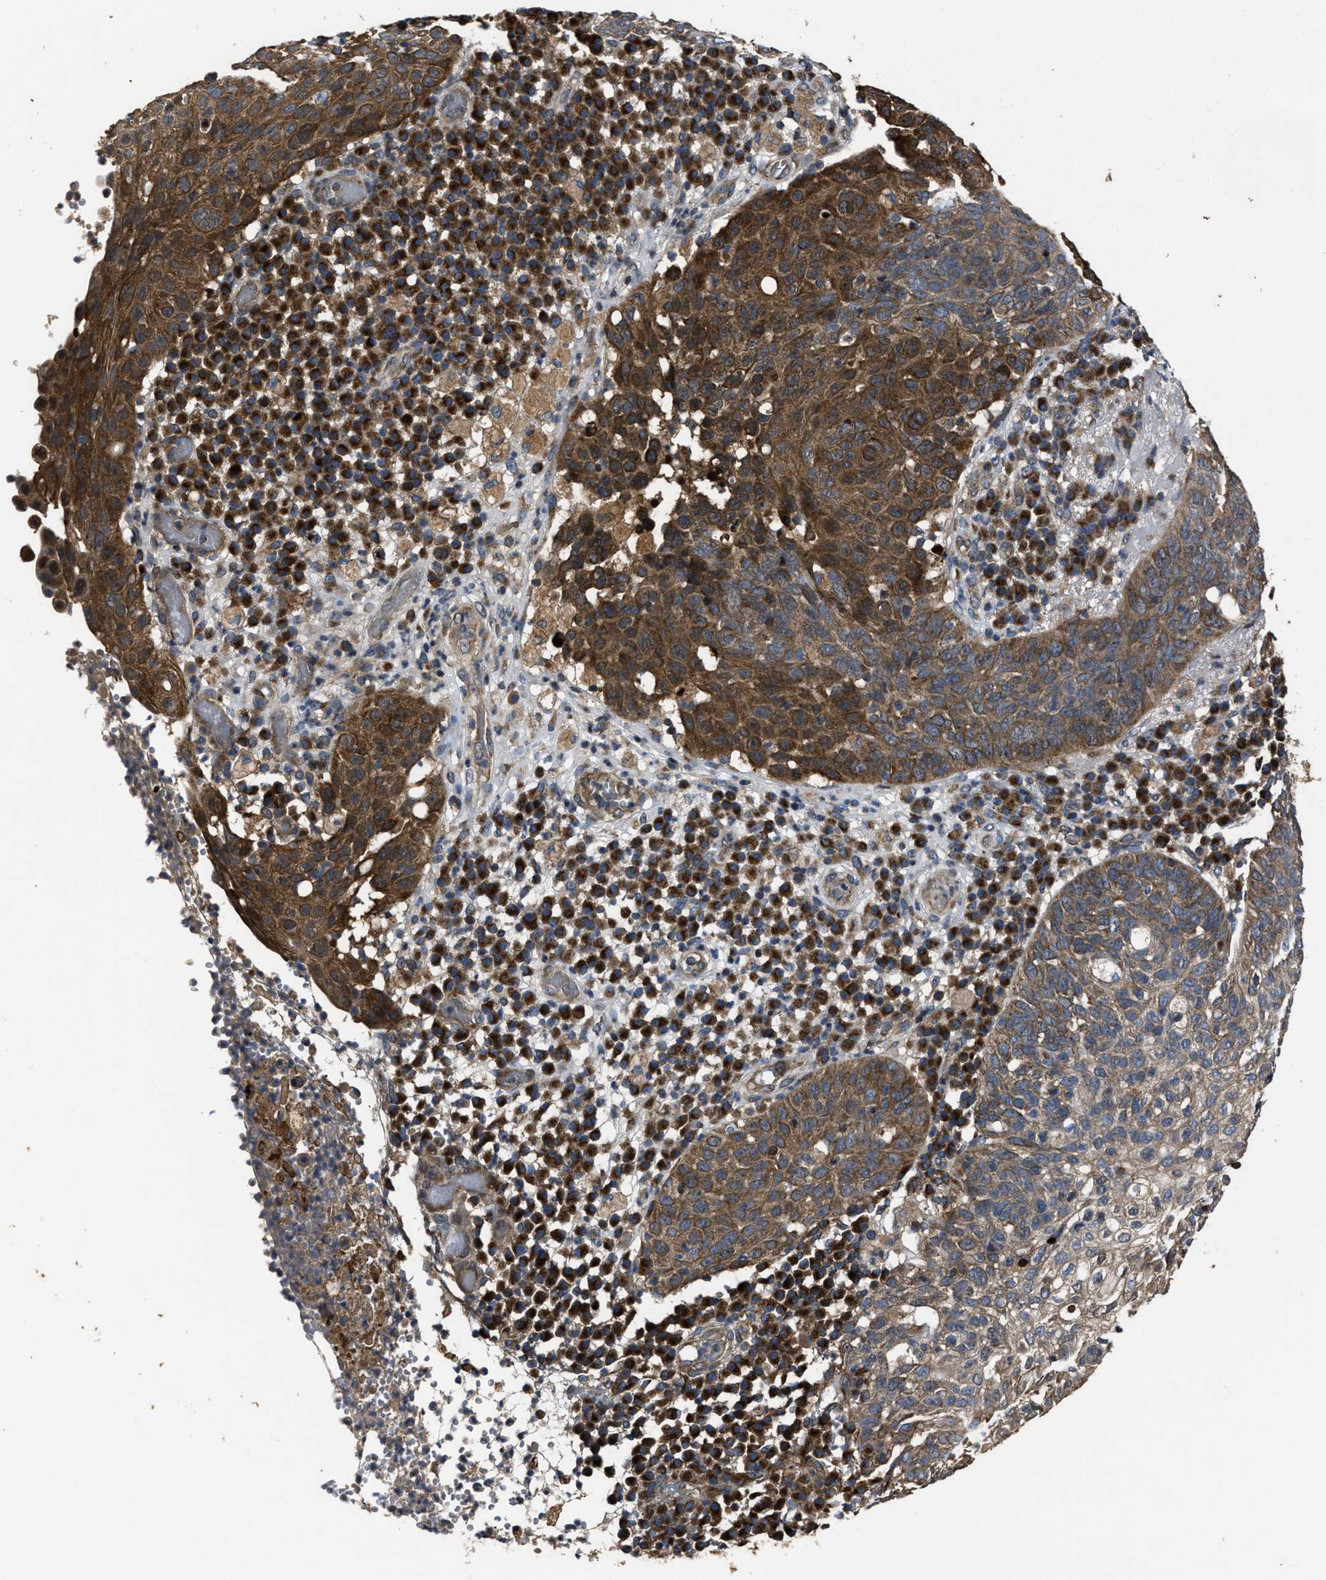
{"staining": {"intensity": "strong", "quantity": ">75%", "location": "cytoplasmic/membranous"}, "tissue": "skin cancer", "cell_type": "Tumor cells", "image_type": "cancer", "snomed": [{"axis": "morphology", "description": "Squamous cell carcinoma in situ, NOS"}, {"axis": "morphology", "description": "Squamous cell carcinoma, NOS"}, {"axis": "topography", "description": "Skin"}], "caption": "Skin cancer stained with DAB (3,3'-diaminobenzidine) IHC exhibits high levels of strong cytoplasmic/membranous staining in about >75% of tumor cells.", "gene": "PASK", "patient": {"sex": "male", "age": 93}}